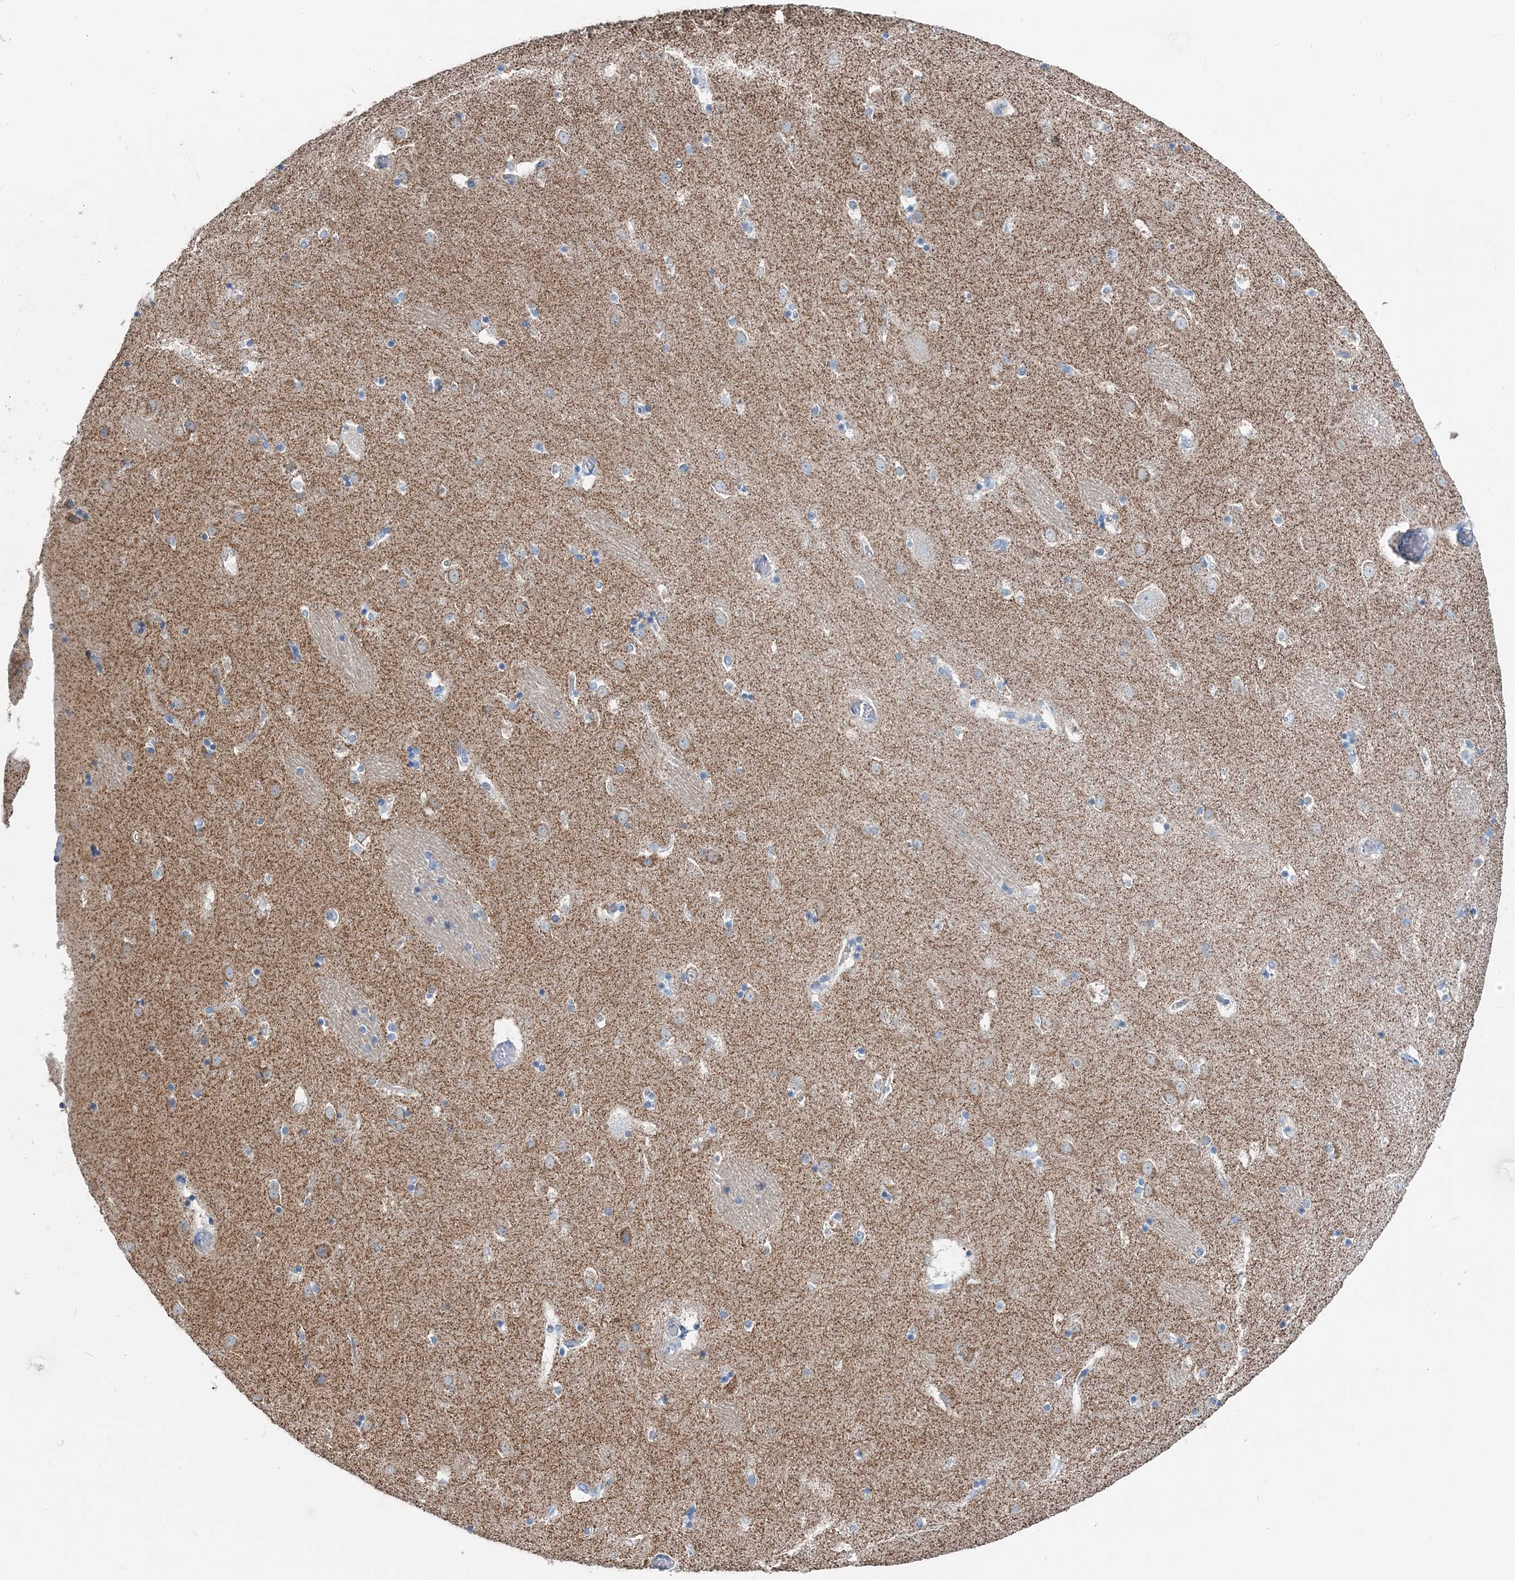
{"staining": {"intensity": "weak", "quantity": "<25%", "location": "cytoplasmic/membranous"}, "tissue": "caudate", "cell_type": "Glial cells", "image_type": "normal", "snomed": [{"axis": "morphology", "description": "Normal tissue, NOS"}, {"axis": "topography", "description": "Lateral ventricle wall"}], "caption": "This histopathology image is of unremarkable caudate stained with IHC to label a protein in brown with the nuclei are counter-stained blue. There is no expression in glial cells. (DAB (3,3'-diaminobenzidine) IHC, high magnification).", "gene": "GABARAPL2", "patient": {"sex": "male", "age": 45}}